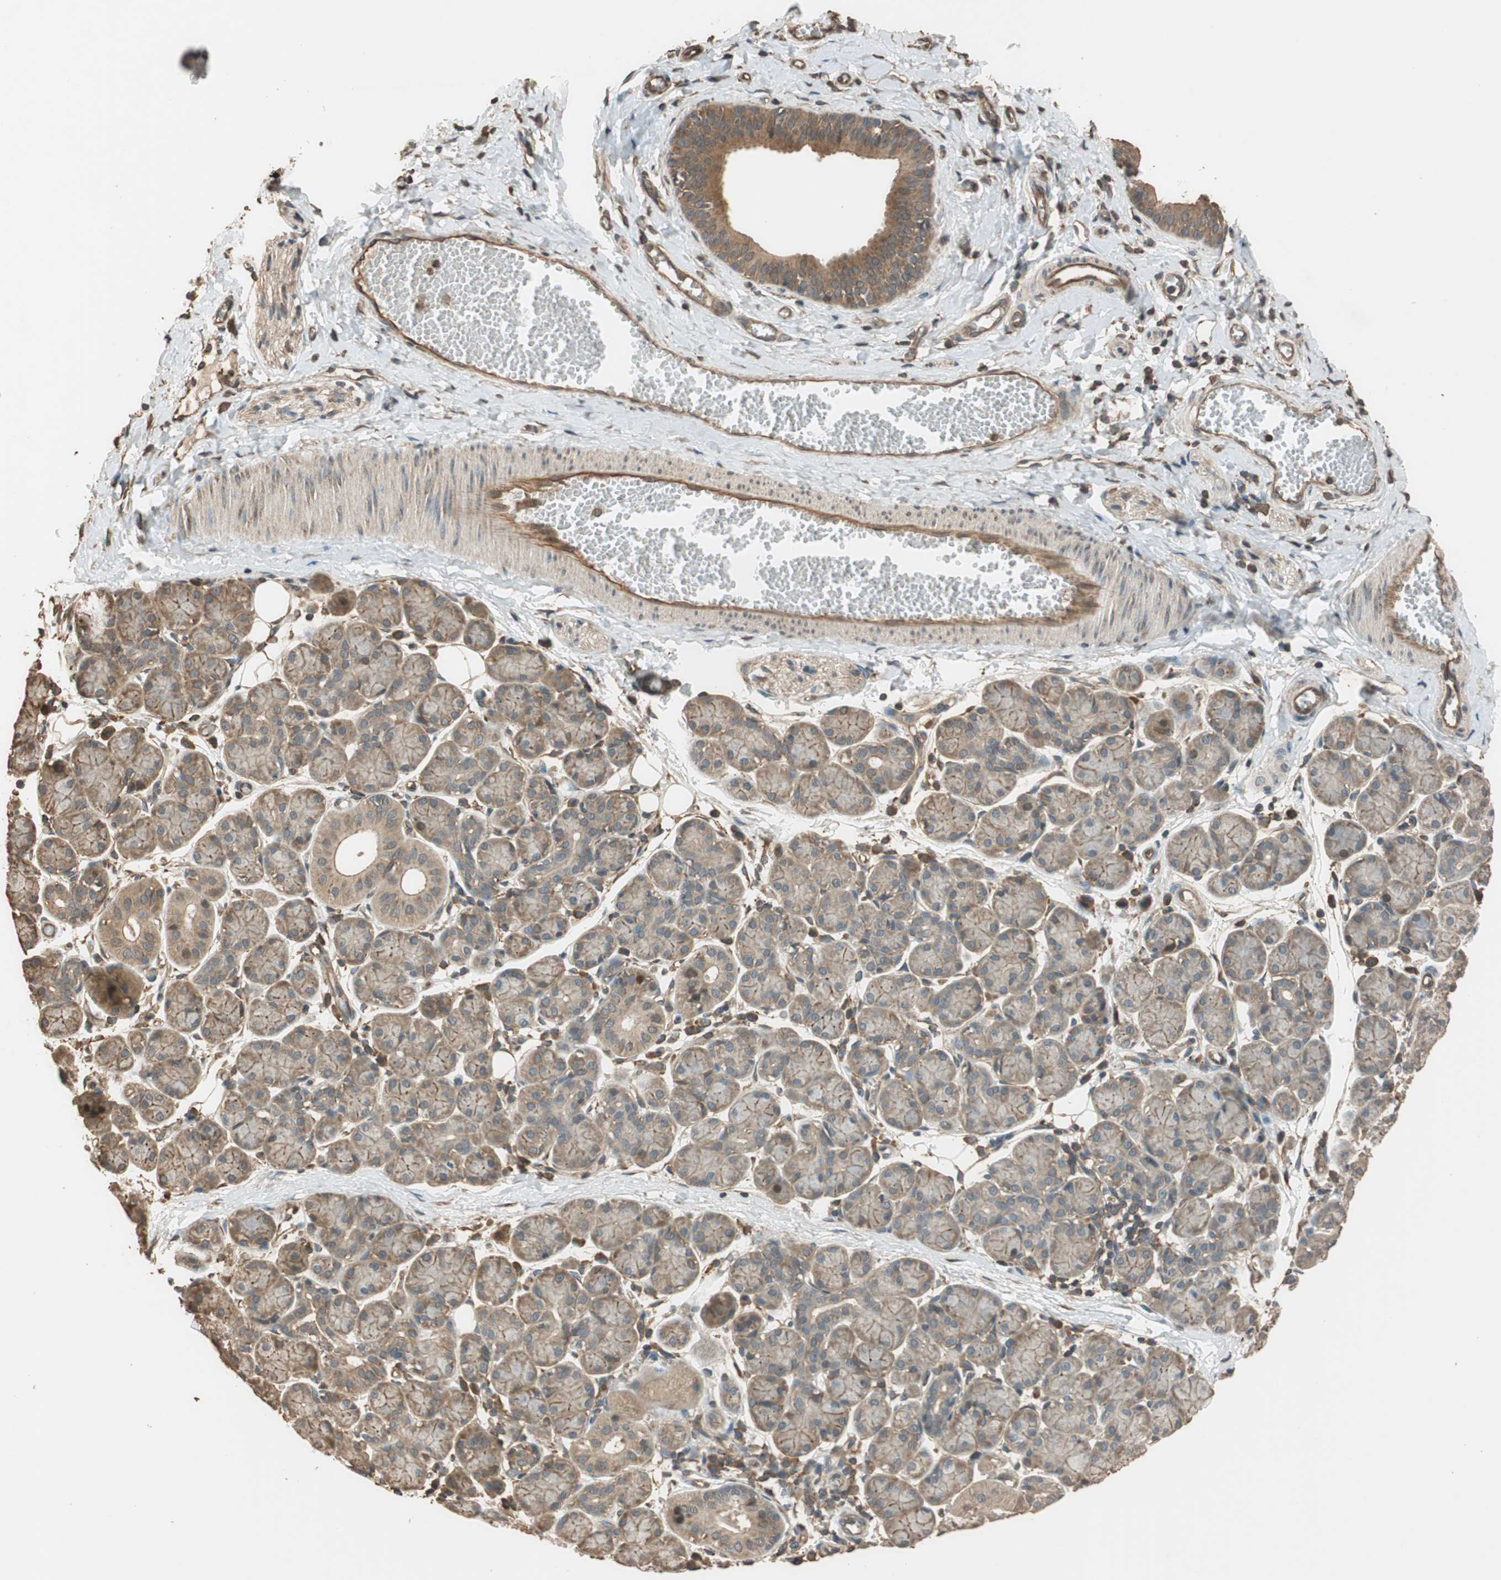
{"staining": {"intensity": "moderate", "quantity": ">75%", "location": "cytoplasmic/membranous"}, "tissue": "salivary gland", "cell_type": "Glandular cells", "image_type": "normal", "snomed": [{"axis": "morphology", "description": "Normal tissue, NOS"}, {"axis": "morphology", "description": "Inflammation, NOS"}, {"axis": "topography", "description": "Lymph node"}, {"axis": "topography", "description": "Salivary gland"}], "caption": "Moderate cytoplasmic/membranous expression is identified in about >75% of glandular cells in benign salivary gland.", "gene": "MST1R", "patient": {"sex": "male", "age": 3}}